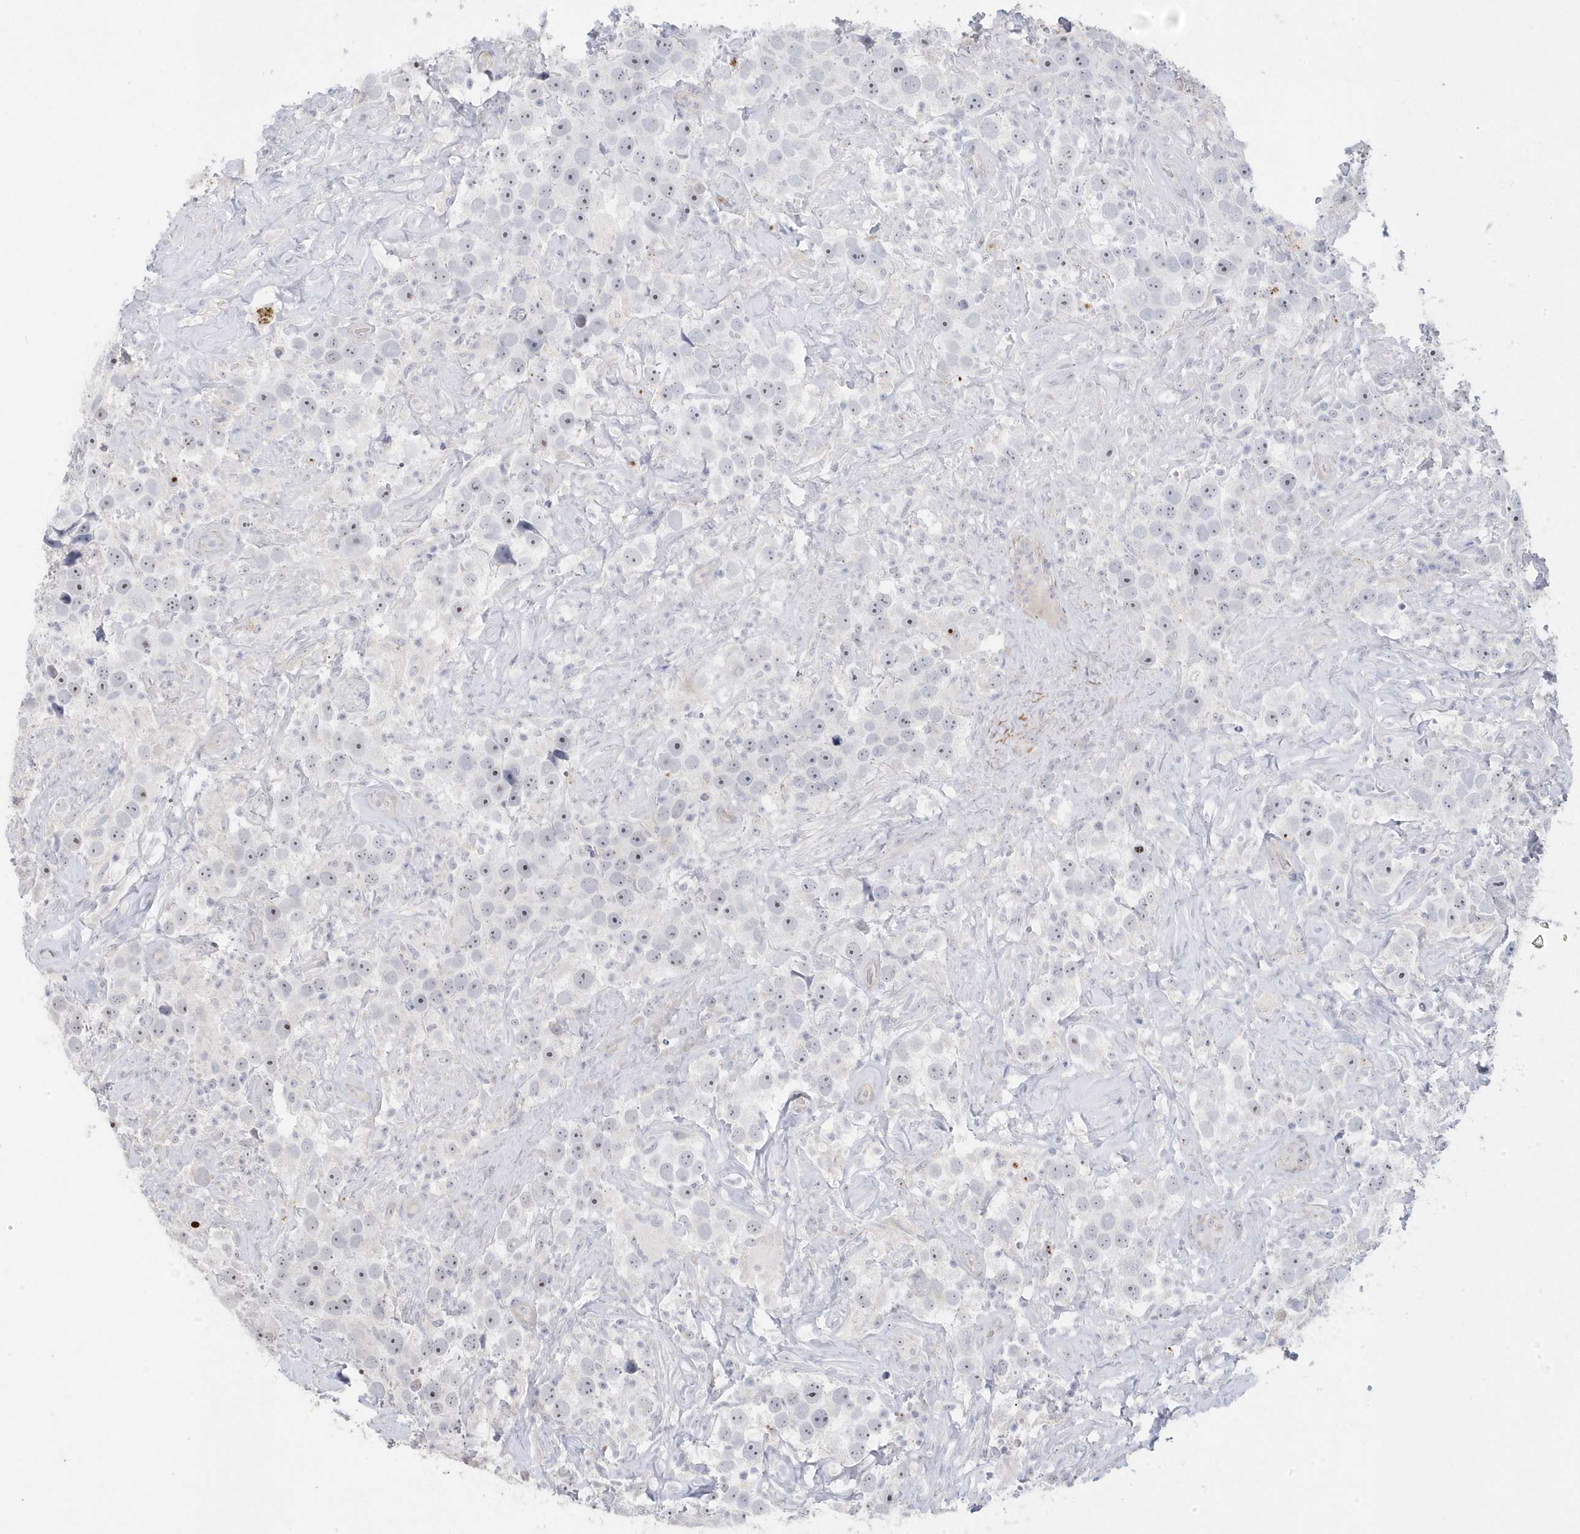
{"staining": {"intensity": "negative", "quantity": "none", "location": "none"}, "tissue": "testis cancer", "cell_type": "Tumor cells", "image_type": "cancer", "snomed": [{"axis": "morphology", "description": "Seminoma, NOS"}, {"axis": "topography", "description": "Testis"}], "caption": "A photomicrograph of human seminoma (testis) is negative for staining in tumor cells.", "gene": "GTPBP6", "patient": {"sex": "male", "age": 49}}